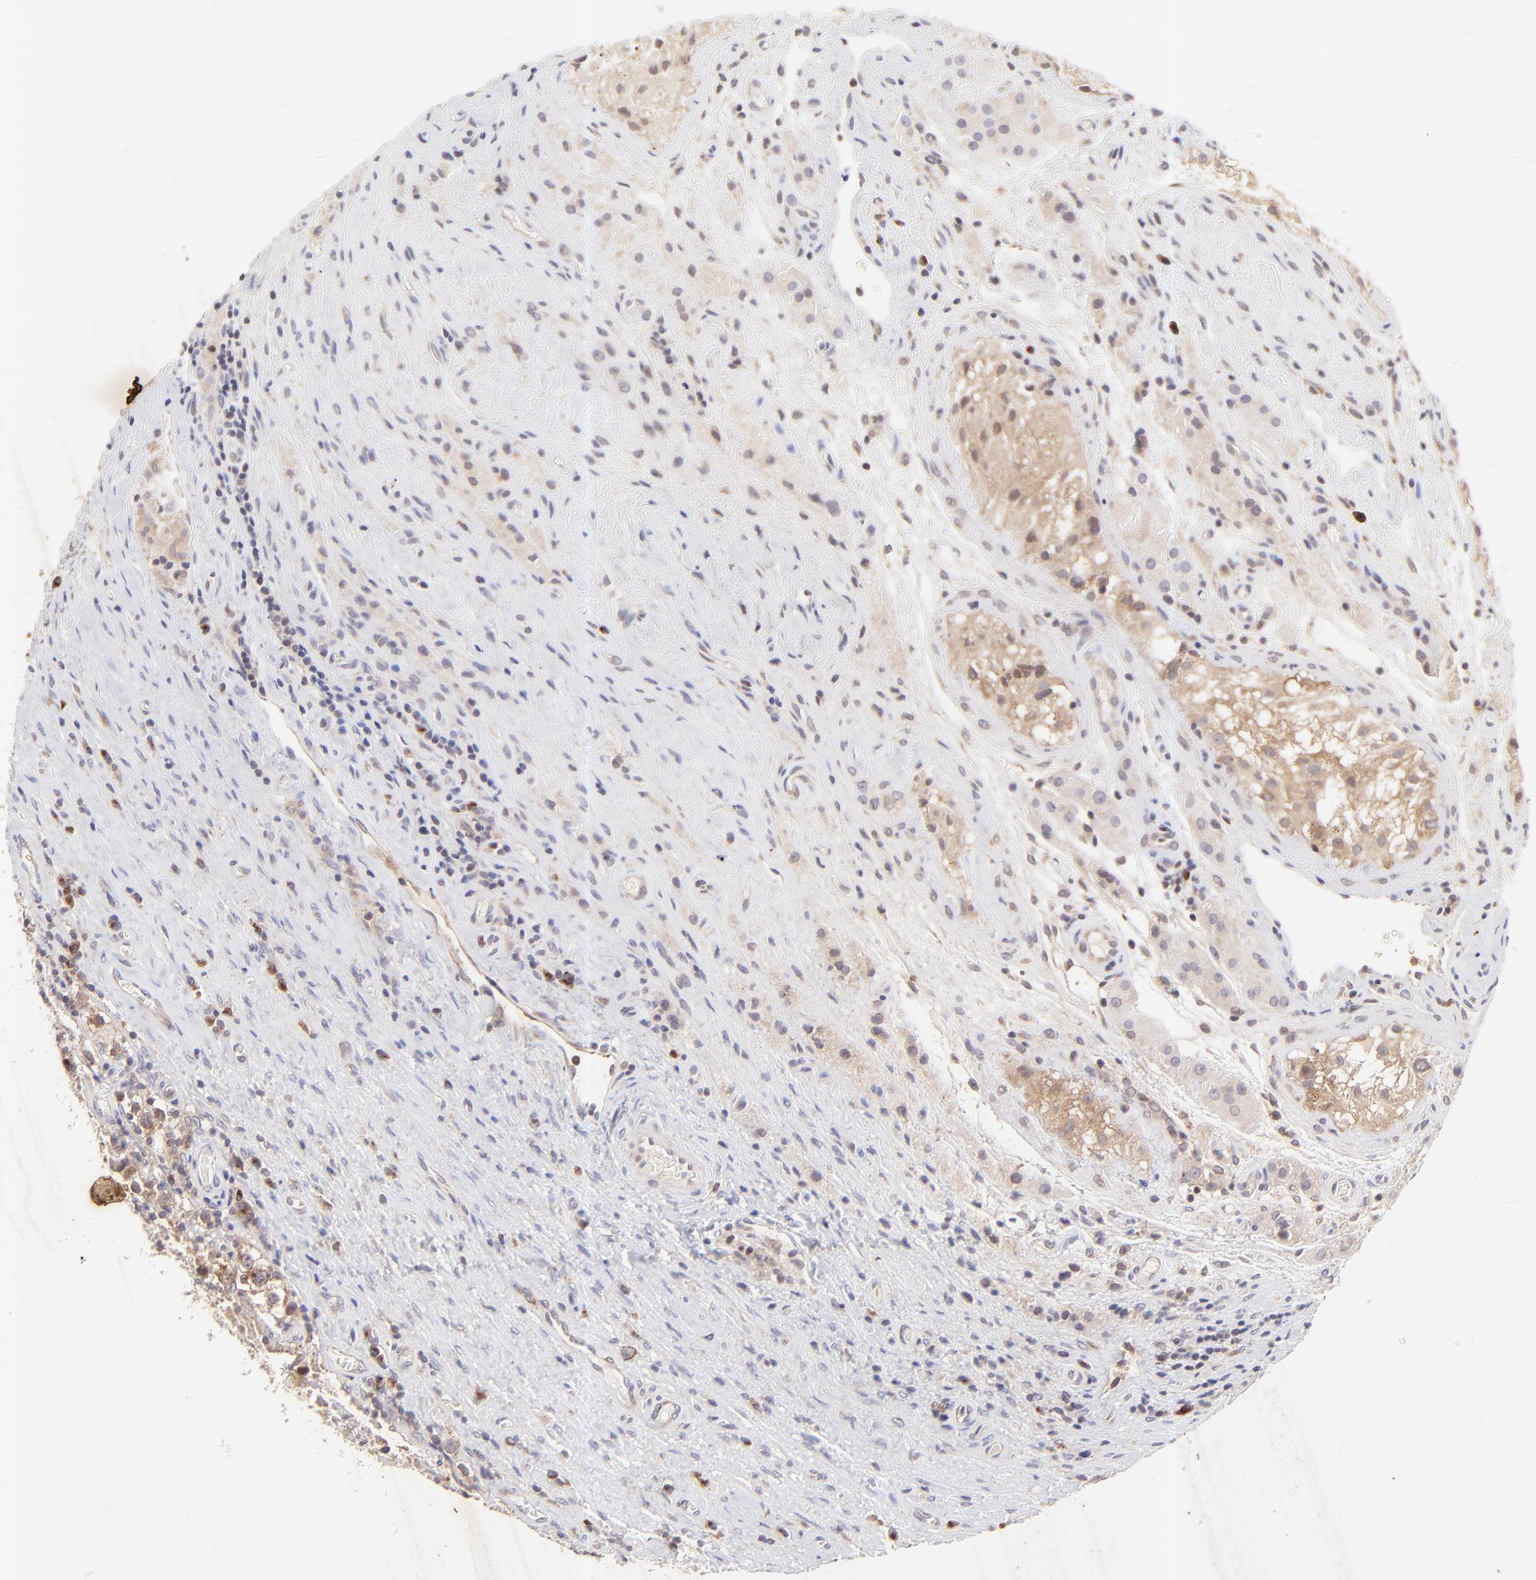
{"staining": {"intensity": "weak", "quantity": ">75%", "location": "cytoplasmic/membranous"}, "tissue": "testis cancer", "cell_type": "Tumor cells", "image_type": "cancer", "snomed": [{"axis": "morphology", "description": "Seminoma, NOS"}, {"axis": "topography", "description": "Testis"}], "caption": "This image shows seminoma (testis) stained with immunohistochemistry (IHC) to label a protein in brown. The cytoplasmic/membranous of tumor cells show weak positivity for the protein. Nuclei are counter-stained blue.", "gene": "TNRC6B", "patient": {"sex": "male", "age": 43}}